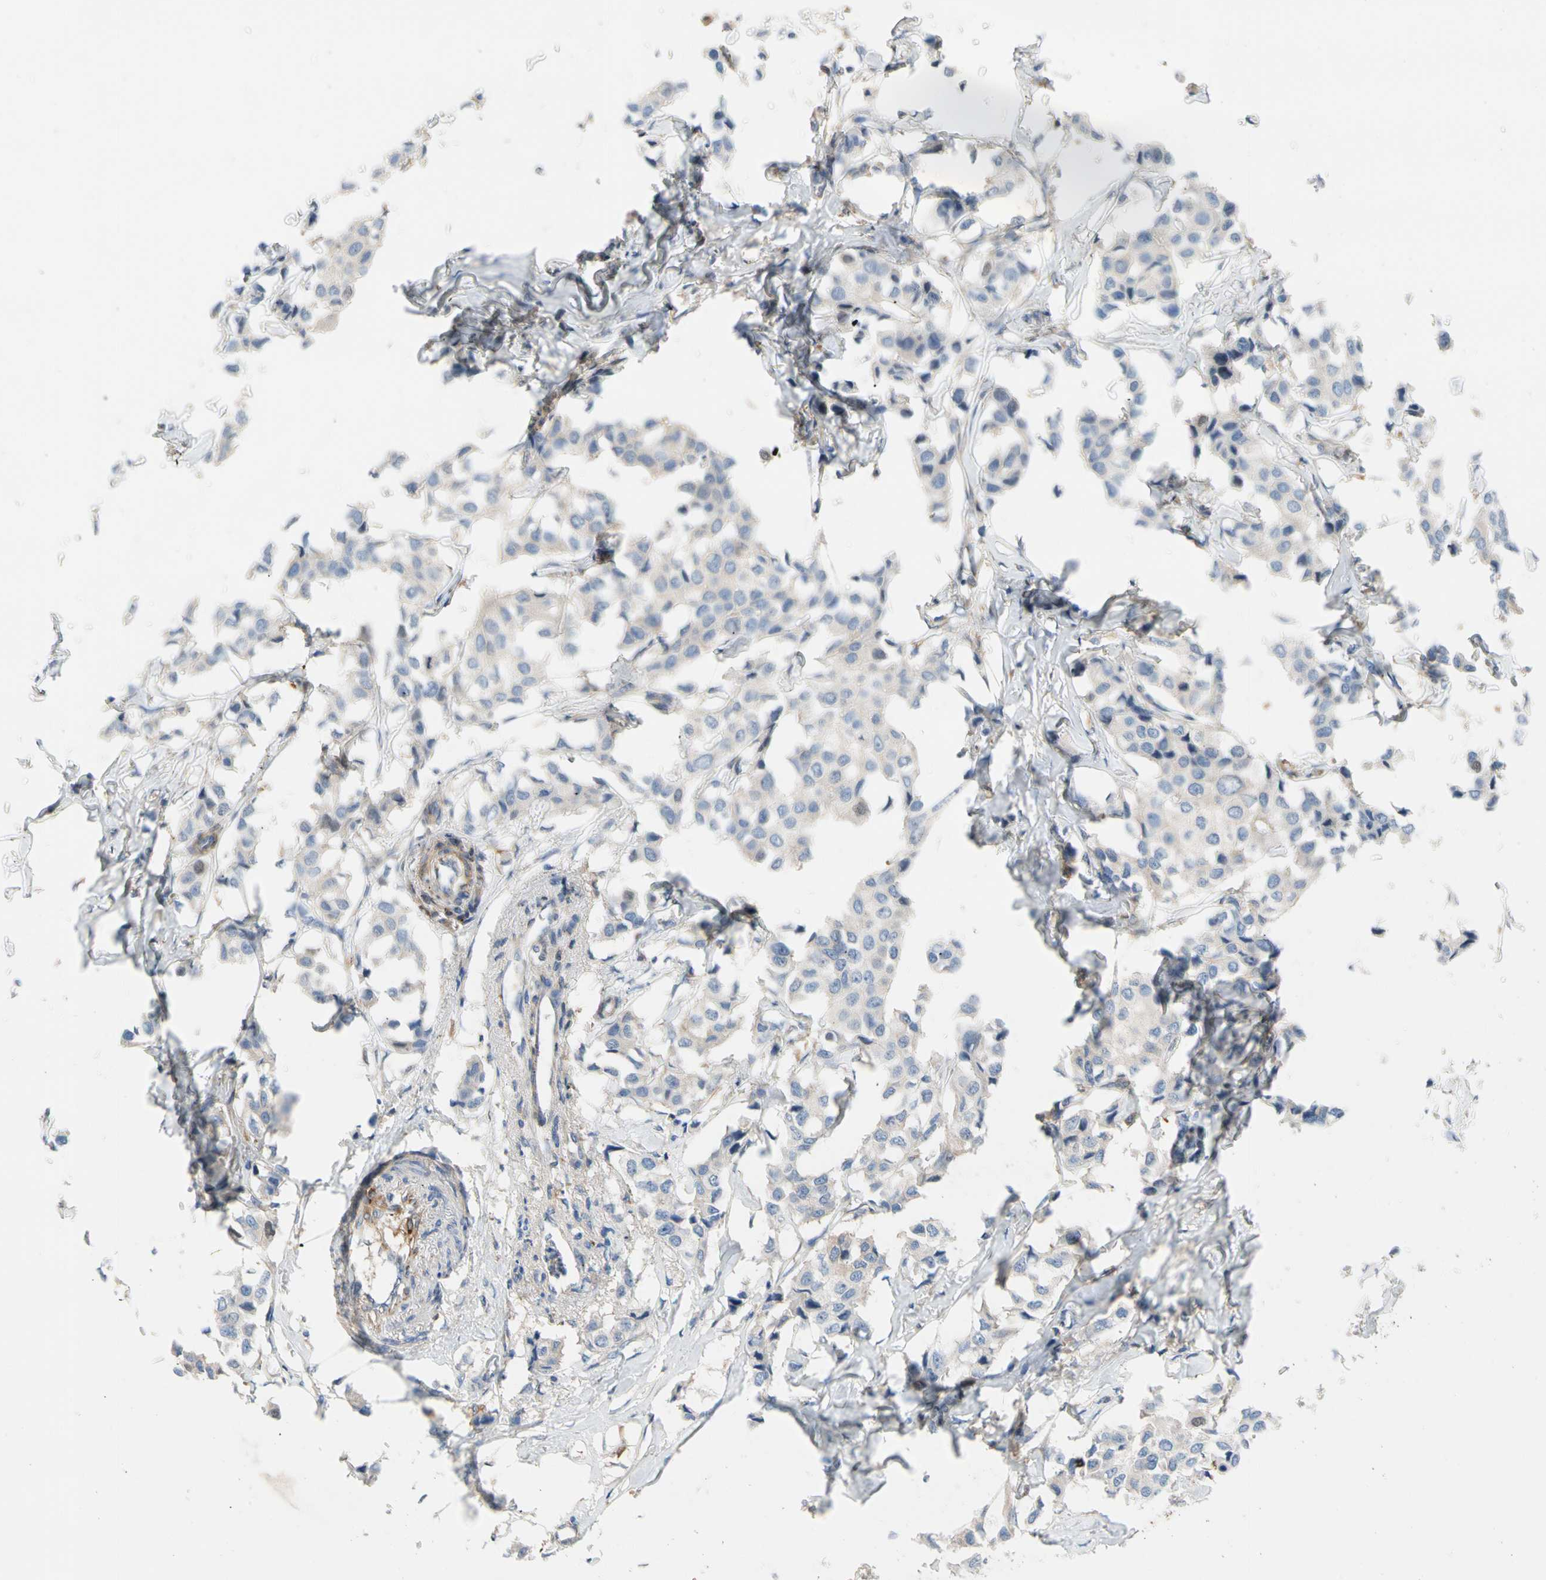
{"staining": {"intensity": "negative", "quantity": "none", "location": "none"}, "tissue": "breast cancer", "cell_type": "Tumor cells", "image_type": "cancer", "snomed": [{"axis": "morphology", "description": "Duct carcinoma"}, {"axis": "topography", "description": "Breast"}], "caption": "There is no significant positivity in tumor cells of breast cancer (intraductal carcinoma). (Immunohistochemistry (ihc), brightfield microscopy, high magnification).", "gene": "ENTREP3", "patient": {"sex": "female", "age": 80}}